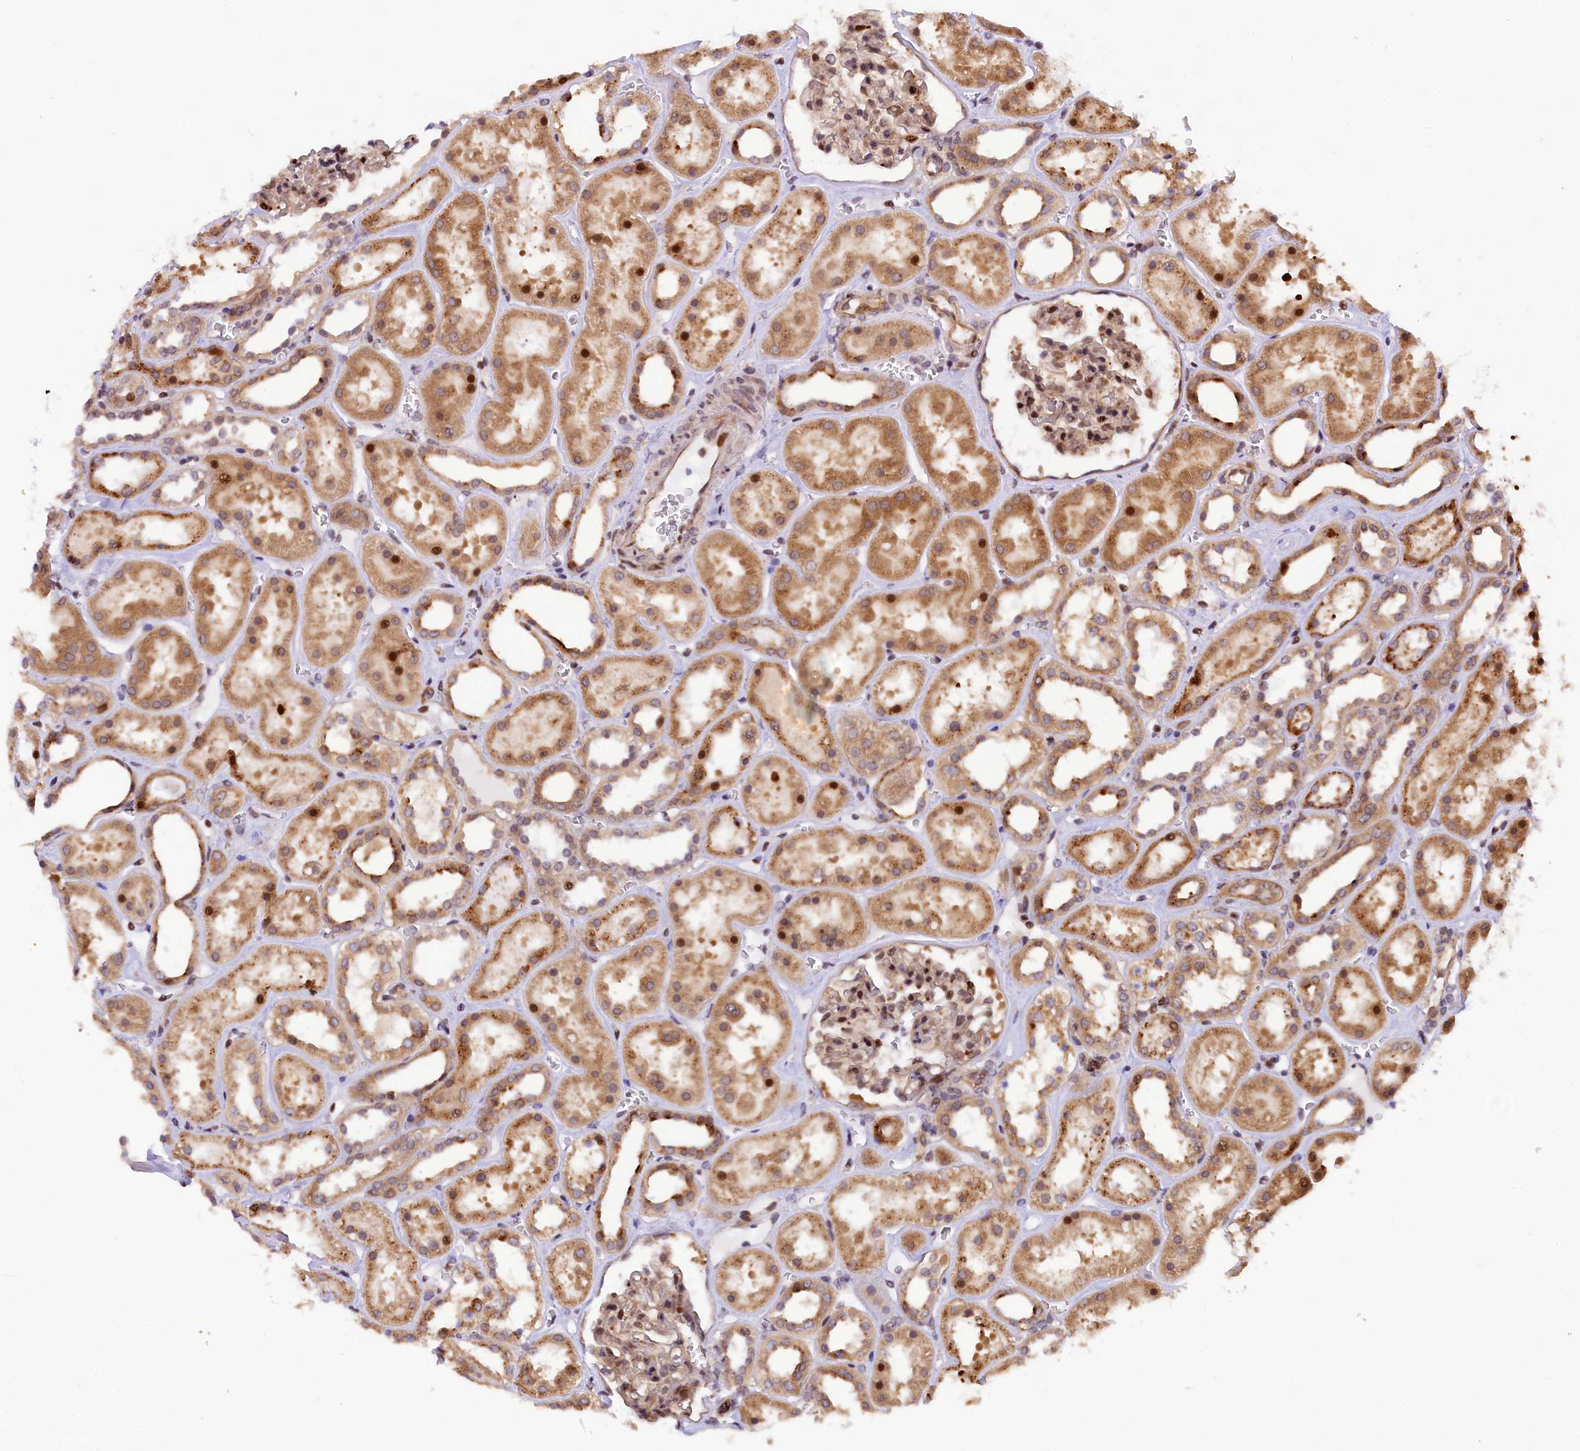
{"staining": {"intensity": "moderate", "quantity": ">75%", "location": "nuclear"}, "tissue": "kidney", "cell_type": "Cells in glomeruli", "image_type": "normal", "snomed": [{"axis": "morphology", "description": "Normal tissue, NOS"}, {"axis": "topography", "description": "Kidney"}], "caption": "About >75% of cells in glomeruli in normal kidney reveal moderate nuclear protein expression as visualized by brown immunohistochemical staining.", "gene": "SAMD4A", "patient": {"sex": "female", "age": 41}}